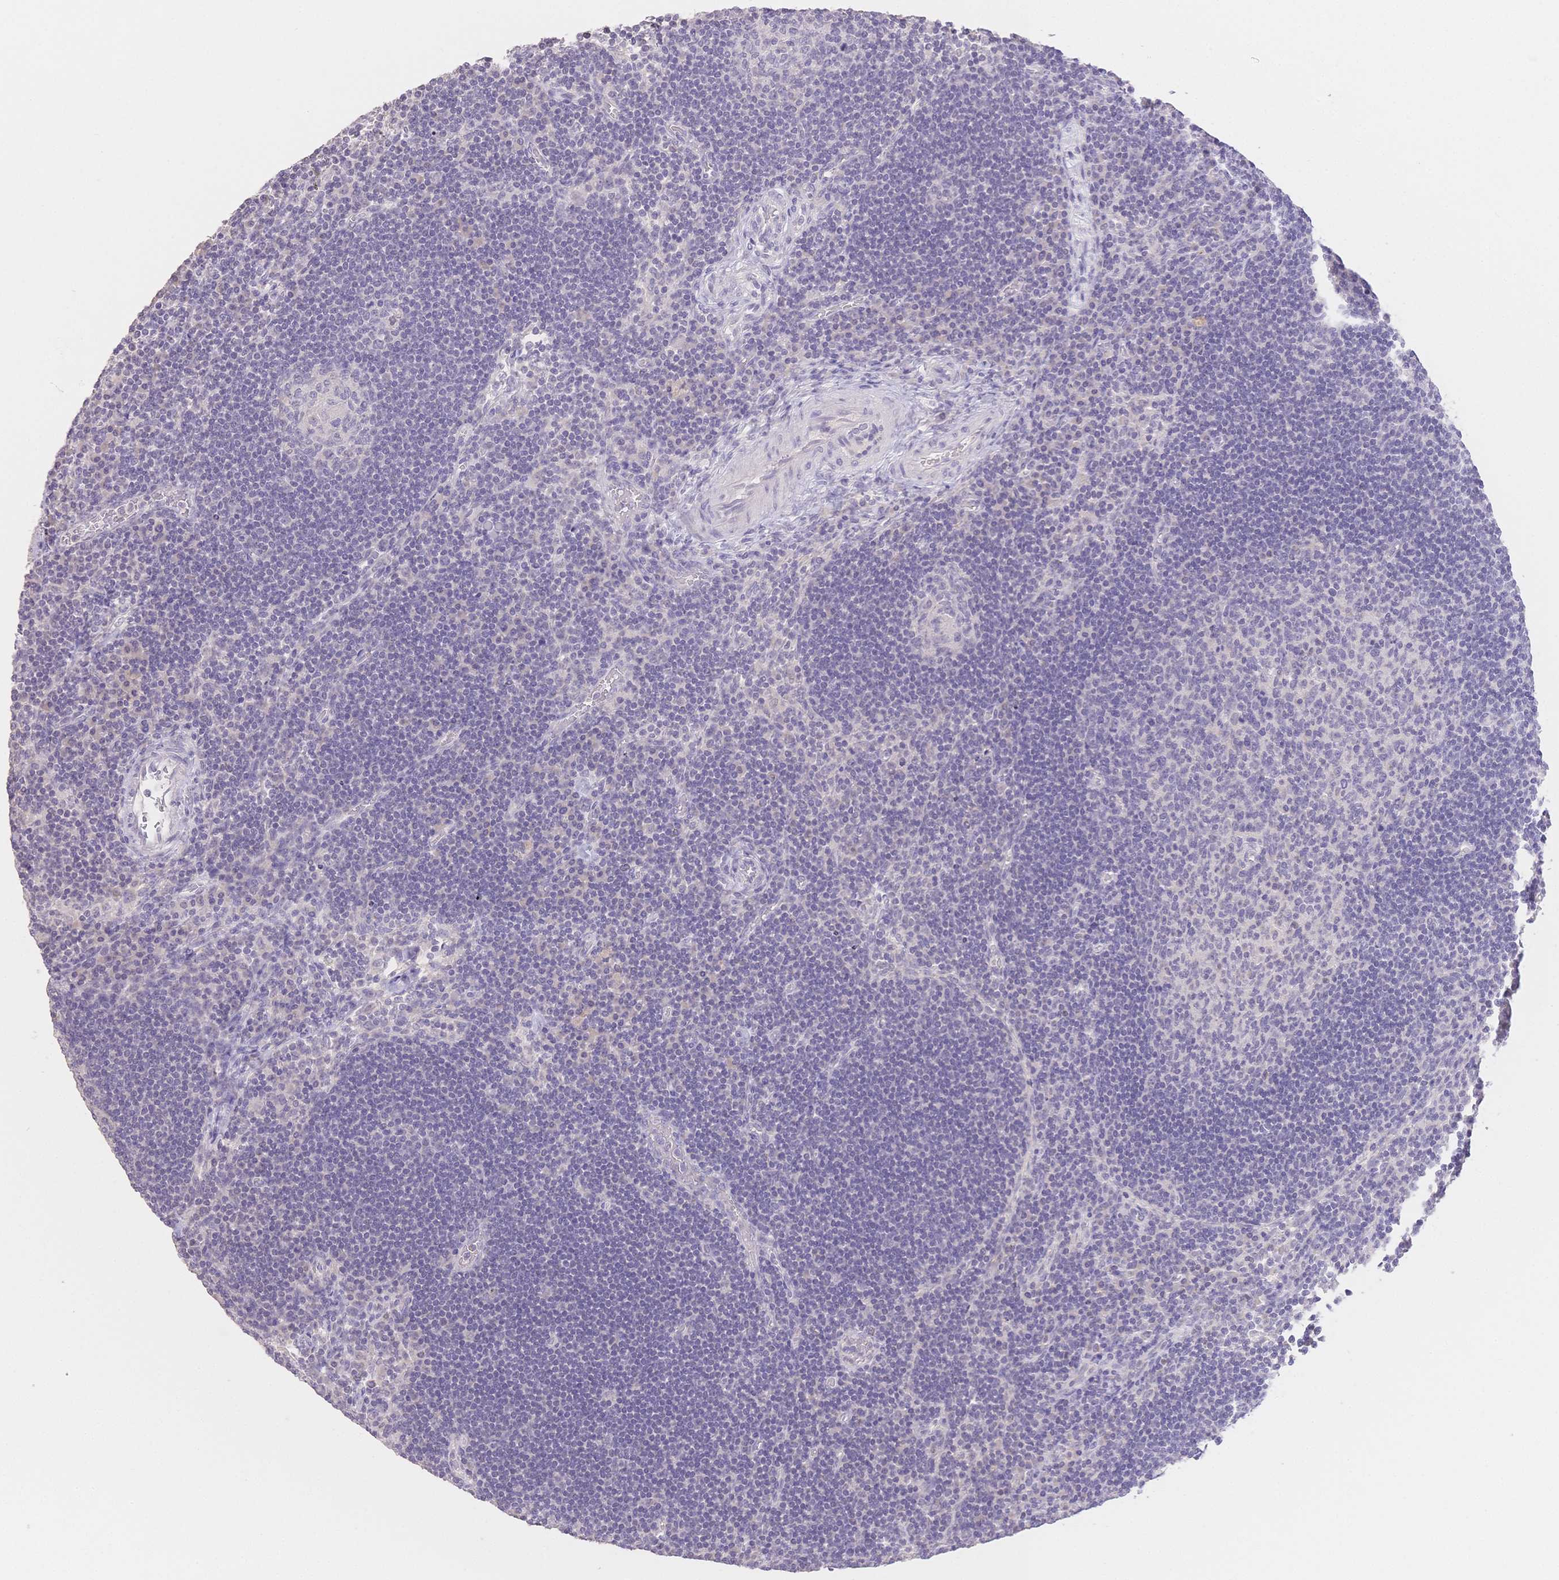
{"staining": {"intensity": "negative", "quantity": "none", "location": "none"}, "tissue": "lymph node", "cell_type": "Germinal center cells", "image_type": "normal", "snomed": [{"axis": "morphology", "description": "Normal tissue, NOS"}, {"axis": "topography", "description": "Lymph node"}], "caption": "The immunohistochemistry (IHC) micrograph has no significant expression in germinal center cells of lymph node. Brightfield microscopy of immunohistochemistry stained with DAB (3,3'-diaminobenzidine) (brown) and hematoxylin (blue), captured at high magnification.", "gene": "SUV39H2", "patient": {"sex": "male", "age": 67}}